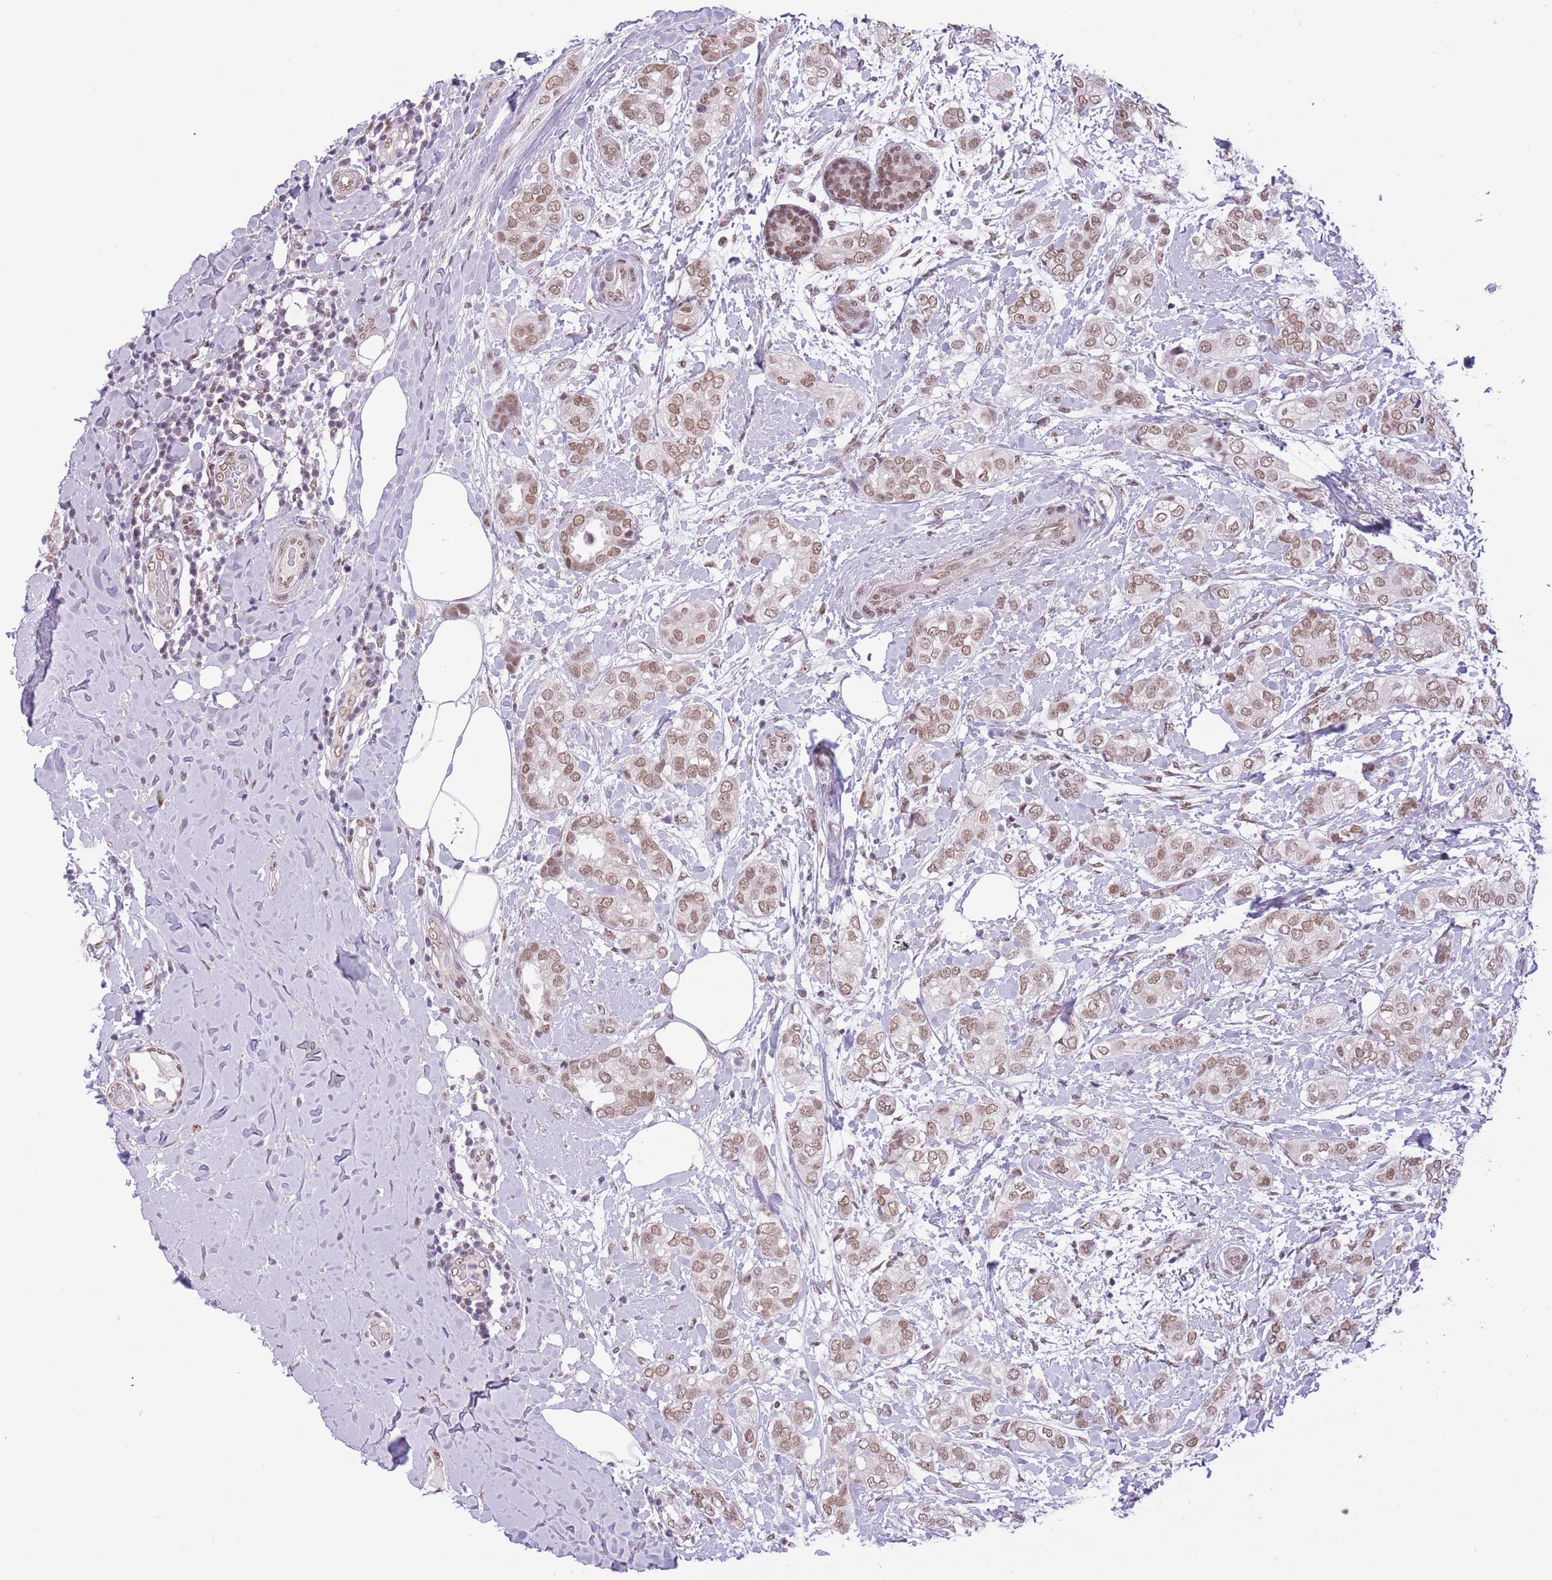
{"staining": {"intensity": "moderate", "quantity": ">75%", "location": "nuclear"}, "tissue": "breast cancer", "cell_type": "Tumor cells", "image_type": "cancer", "snomed": [{"axis": "morphology", "description": "Duct carcinoma"}, {"axis": "topography", "description": "Breast"}], "caption": "Immunohistochemical staining of human breast cancer demonstrates medium levels of moderate nuclear protein staining in about >75% of tumor cells.", "gene": "ZBED5", "patient": {"sex": "female", "age": 73}}